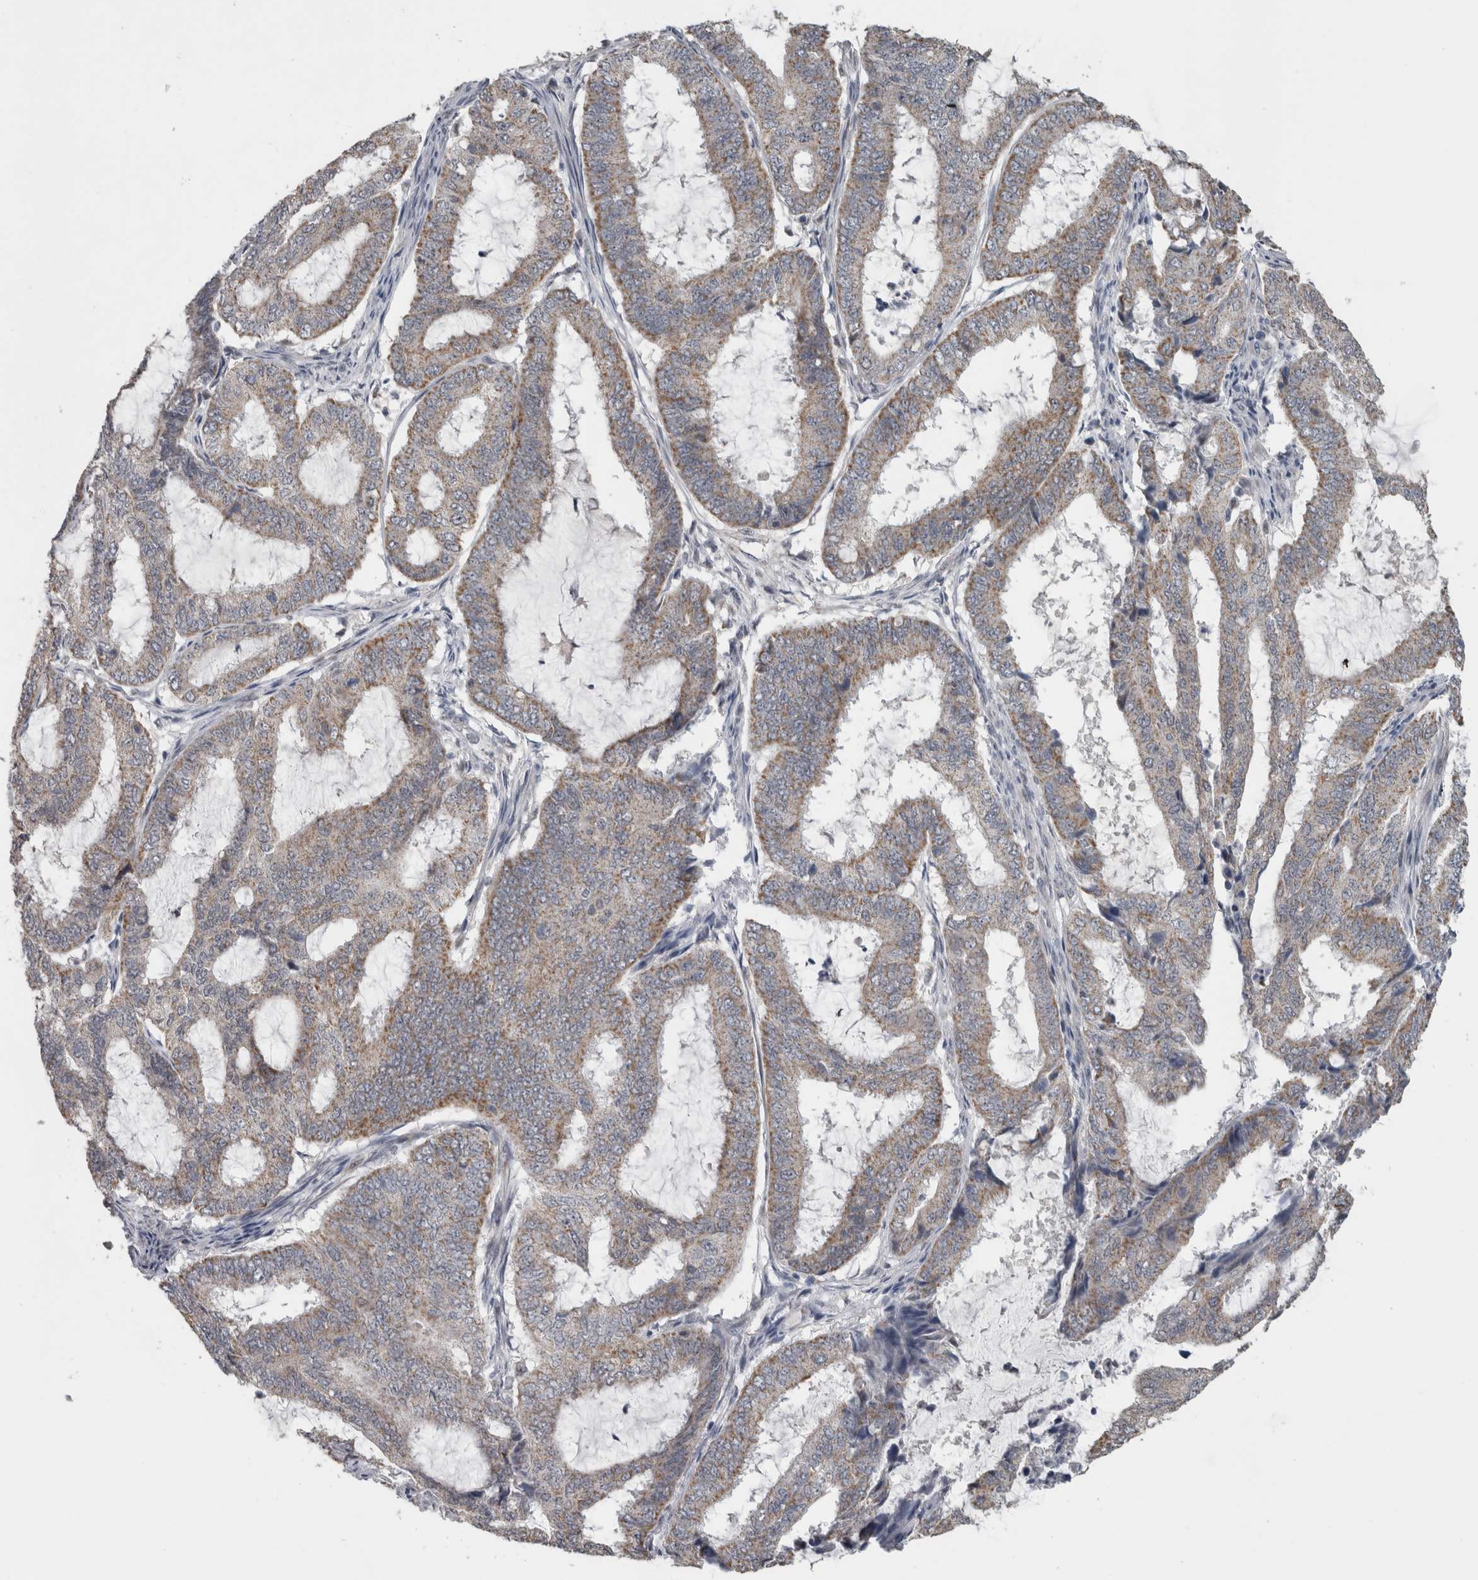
{"staining": {"intensity": "weak", "quantity": ">75%", "location": "cytoplasmic/membranous"}, "tissue": "endometrial cancer", "cell_type": "Tumor cells", "image_type": "cancer", "snomed": [{"axis": "morphology", "description": "Adenocarcinoma, NOS"}, {"axis": "topography", "description": "Endometrium"}], "caption": "Immunohistochemical staining of adenocarcinoma (endometrial) reveals low levels of weak cytoplasmic/membranous positivity in approximately >75% of tumor cells.", "gene": "OR2K2", "patient": {"sex": "female", "age": 51}}